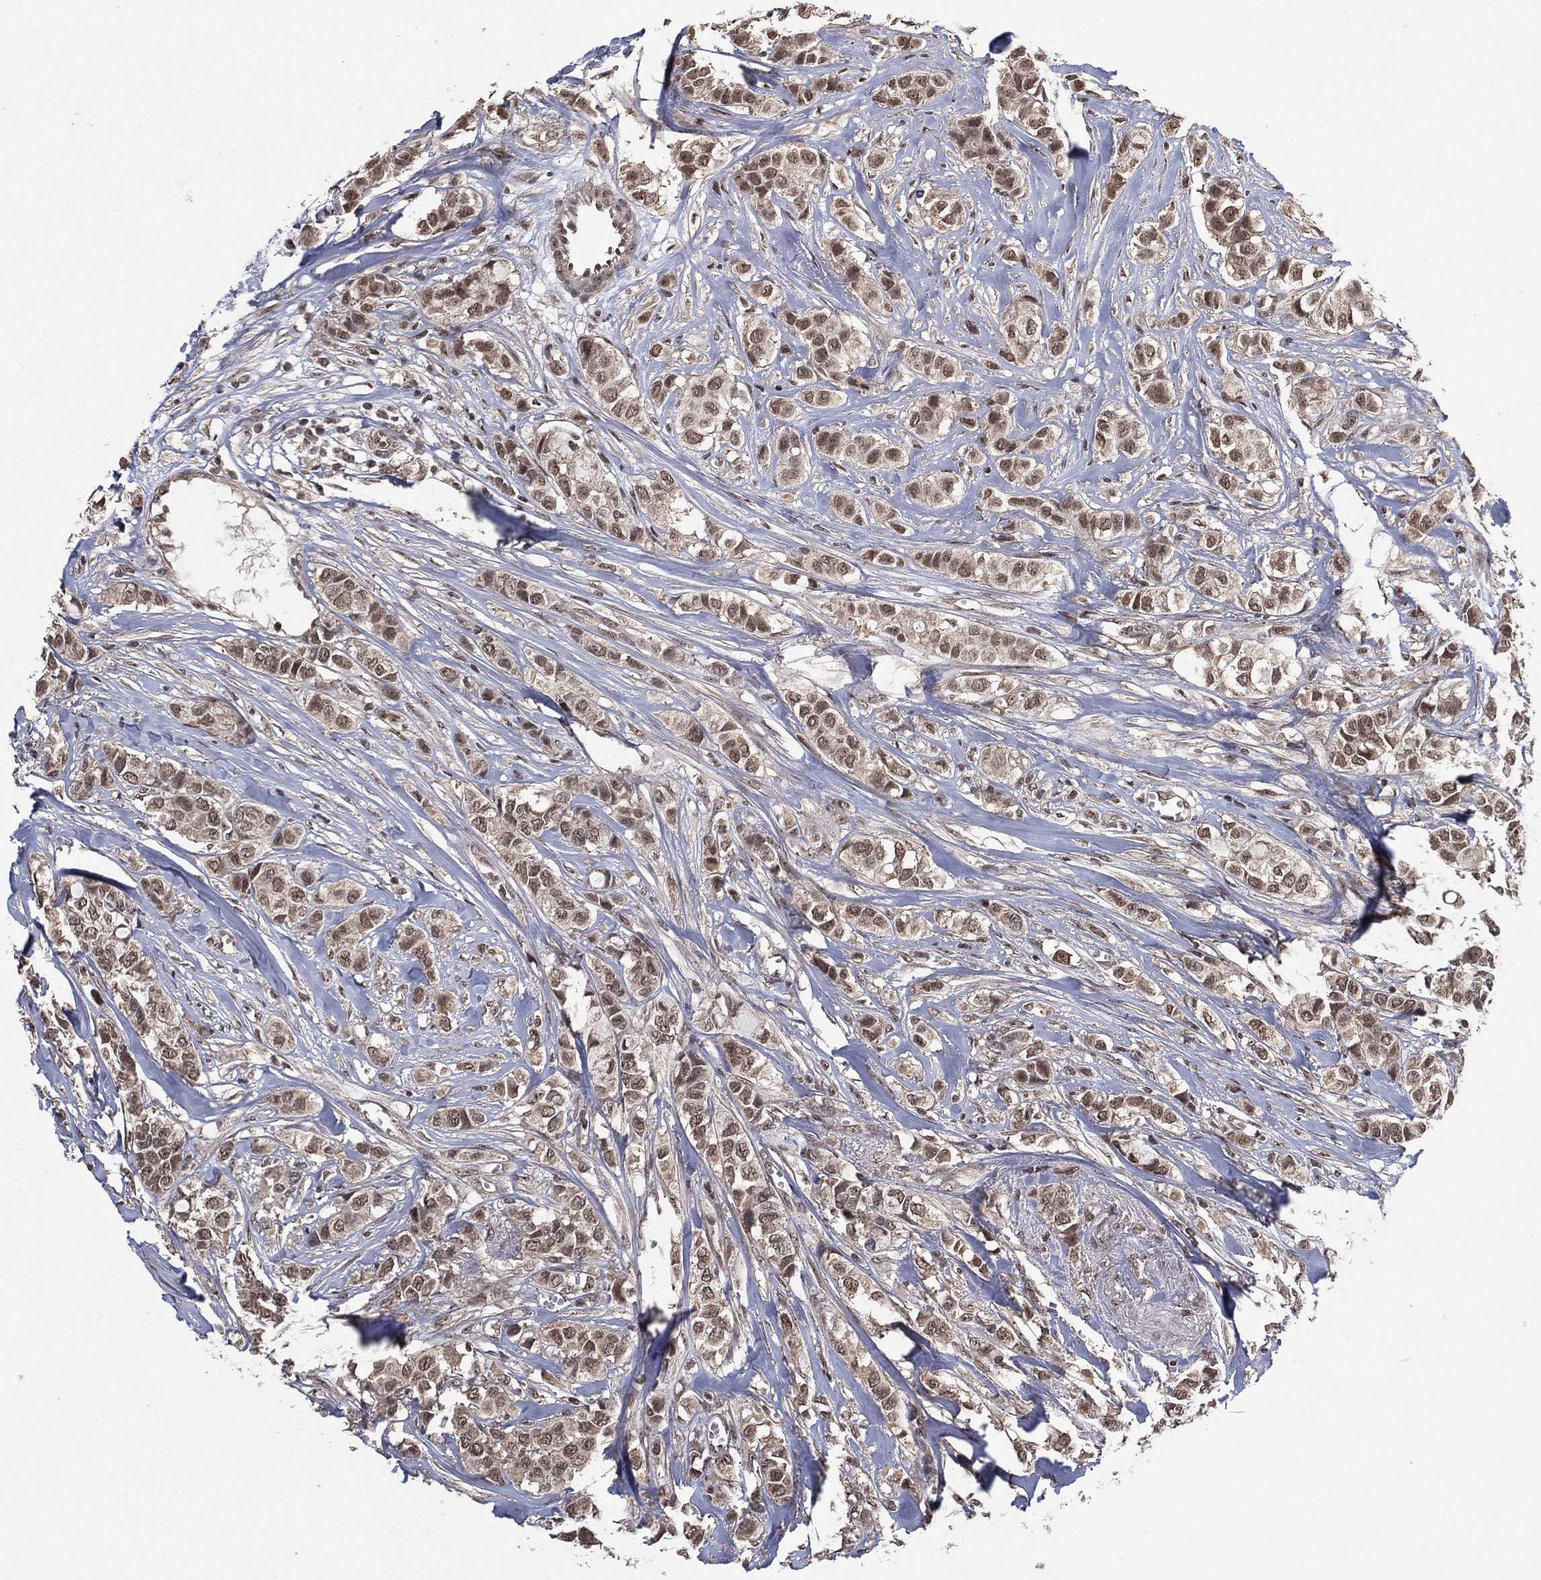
{"staining": {"intensity": "negative", "quantity": "none", "location": "none"}, "tissue": "breast cancer", "cell_type": "Tumor cells", "image_type": "cancer", "snomed": [{"axis": "morphology", "description": "Duct carcinoma"}, {"axis": "topography", "description": "Breast"}], "caption": "Tumor cells show no significant protein expression in breast cancer.", "gene": "NELFCD", "patient": {"sex": "female", "age": 85}}